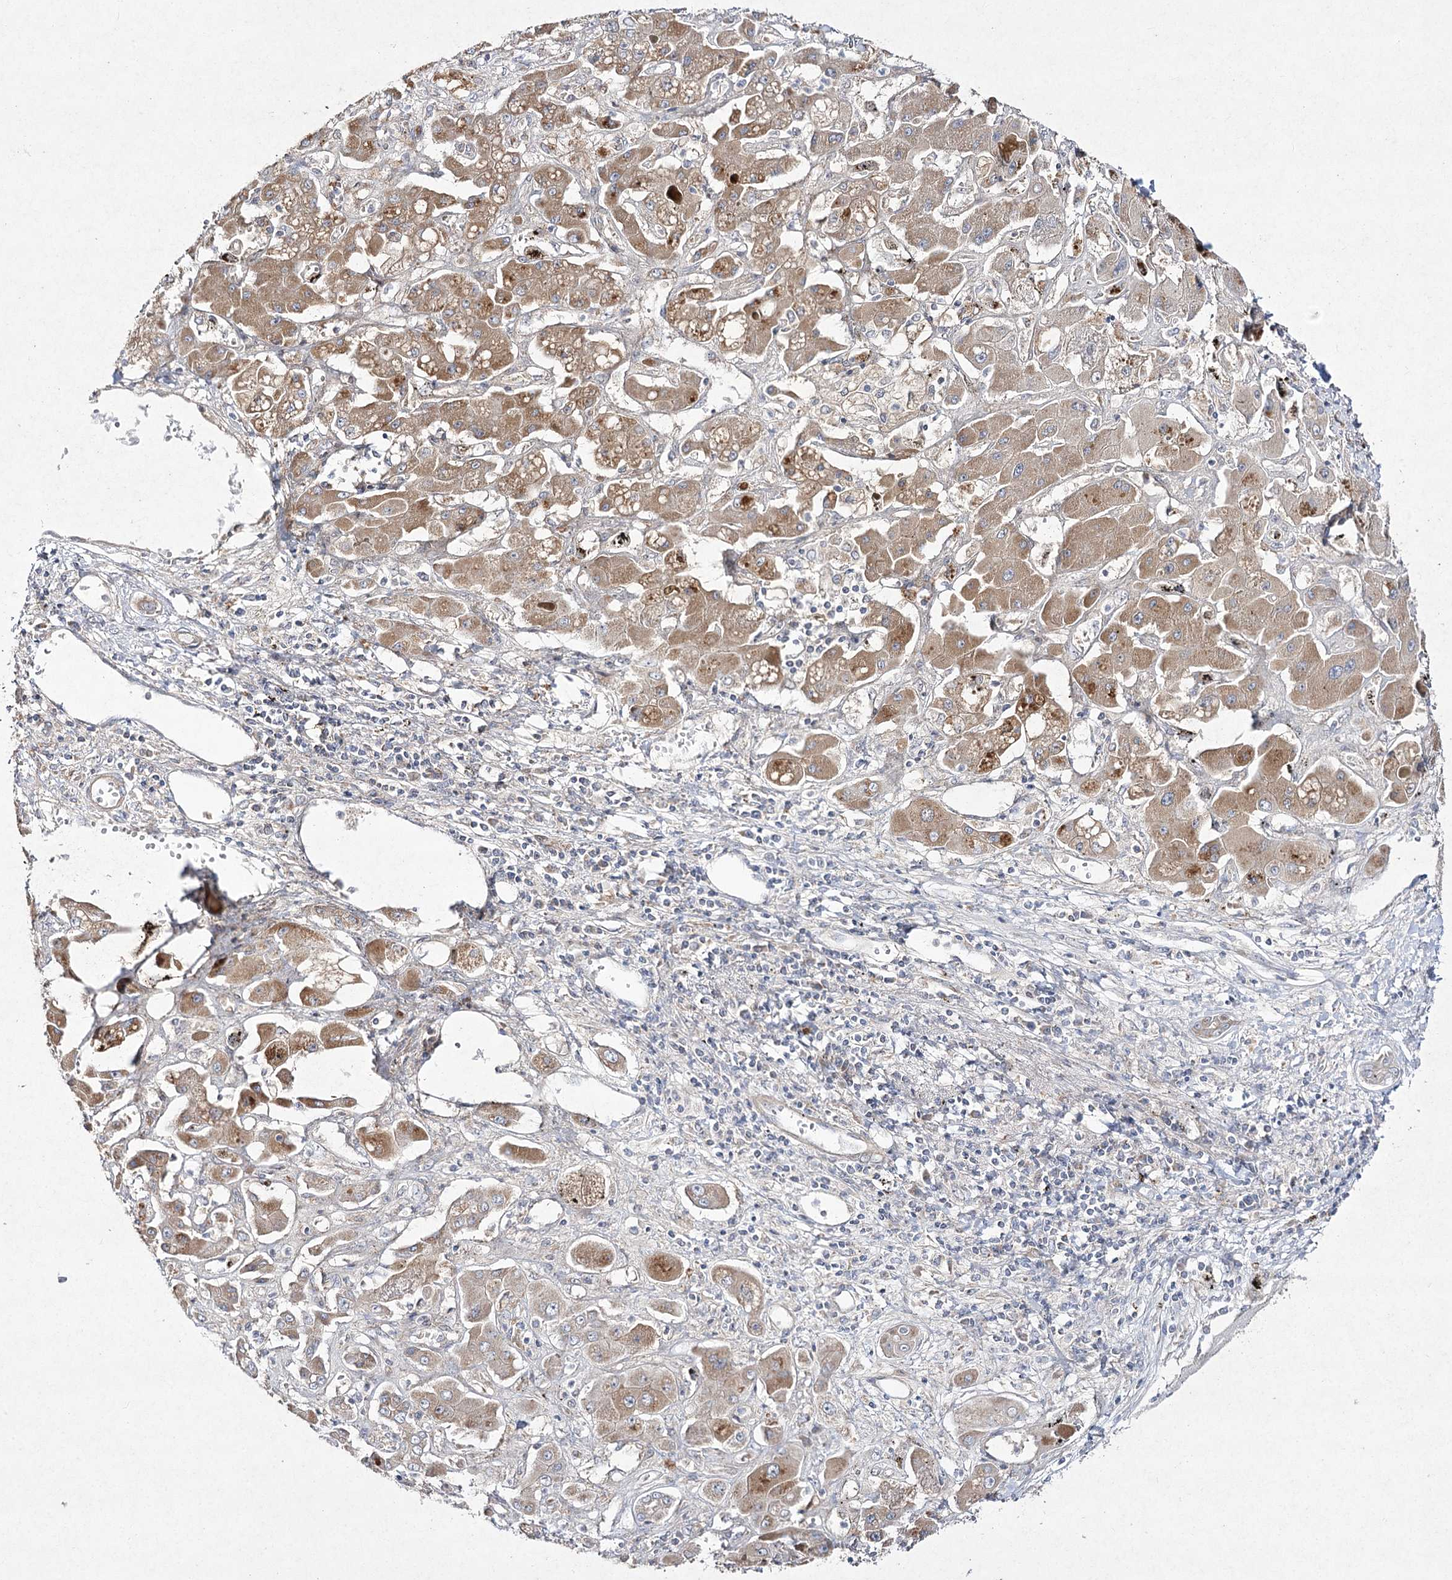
{"staining": {"intensity": "moderate", "quantity": ">75%", "location": "cytoplasmic/membranous"}, "tissue": "liver cancer", "cell_type": "Tumor cells", "image_type": "cancer", "snomed": [{"axis": "morphology", "description": "Cholangiocarcinoma"}, {"axis": "topography", "description": "Liver"}], "caption": "DAB (3,3'-diaminobenzidine) immunohistochemical staining of human liver cholangiocarcinoma demonstrates moderate cytoplasmic/membranous protein positivity in approximately >75% of tumor cells.", "gene": "FANCL", "patient": {"sex": "male", "age": 67}}